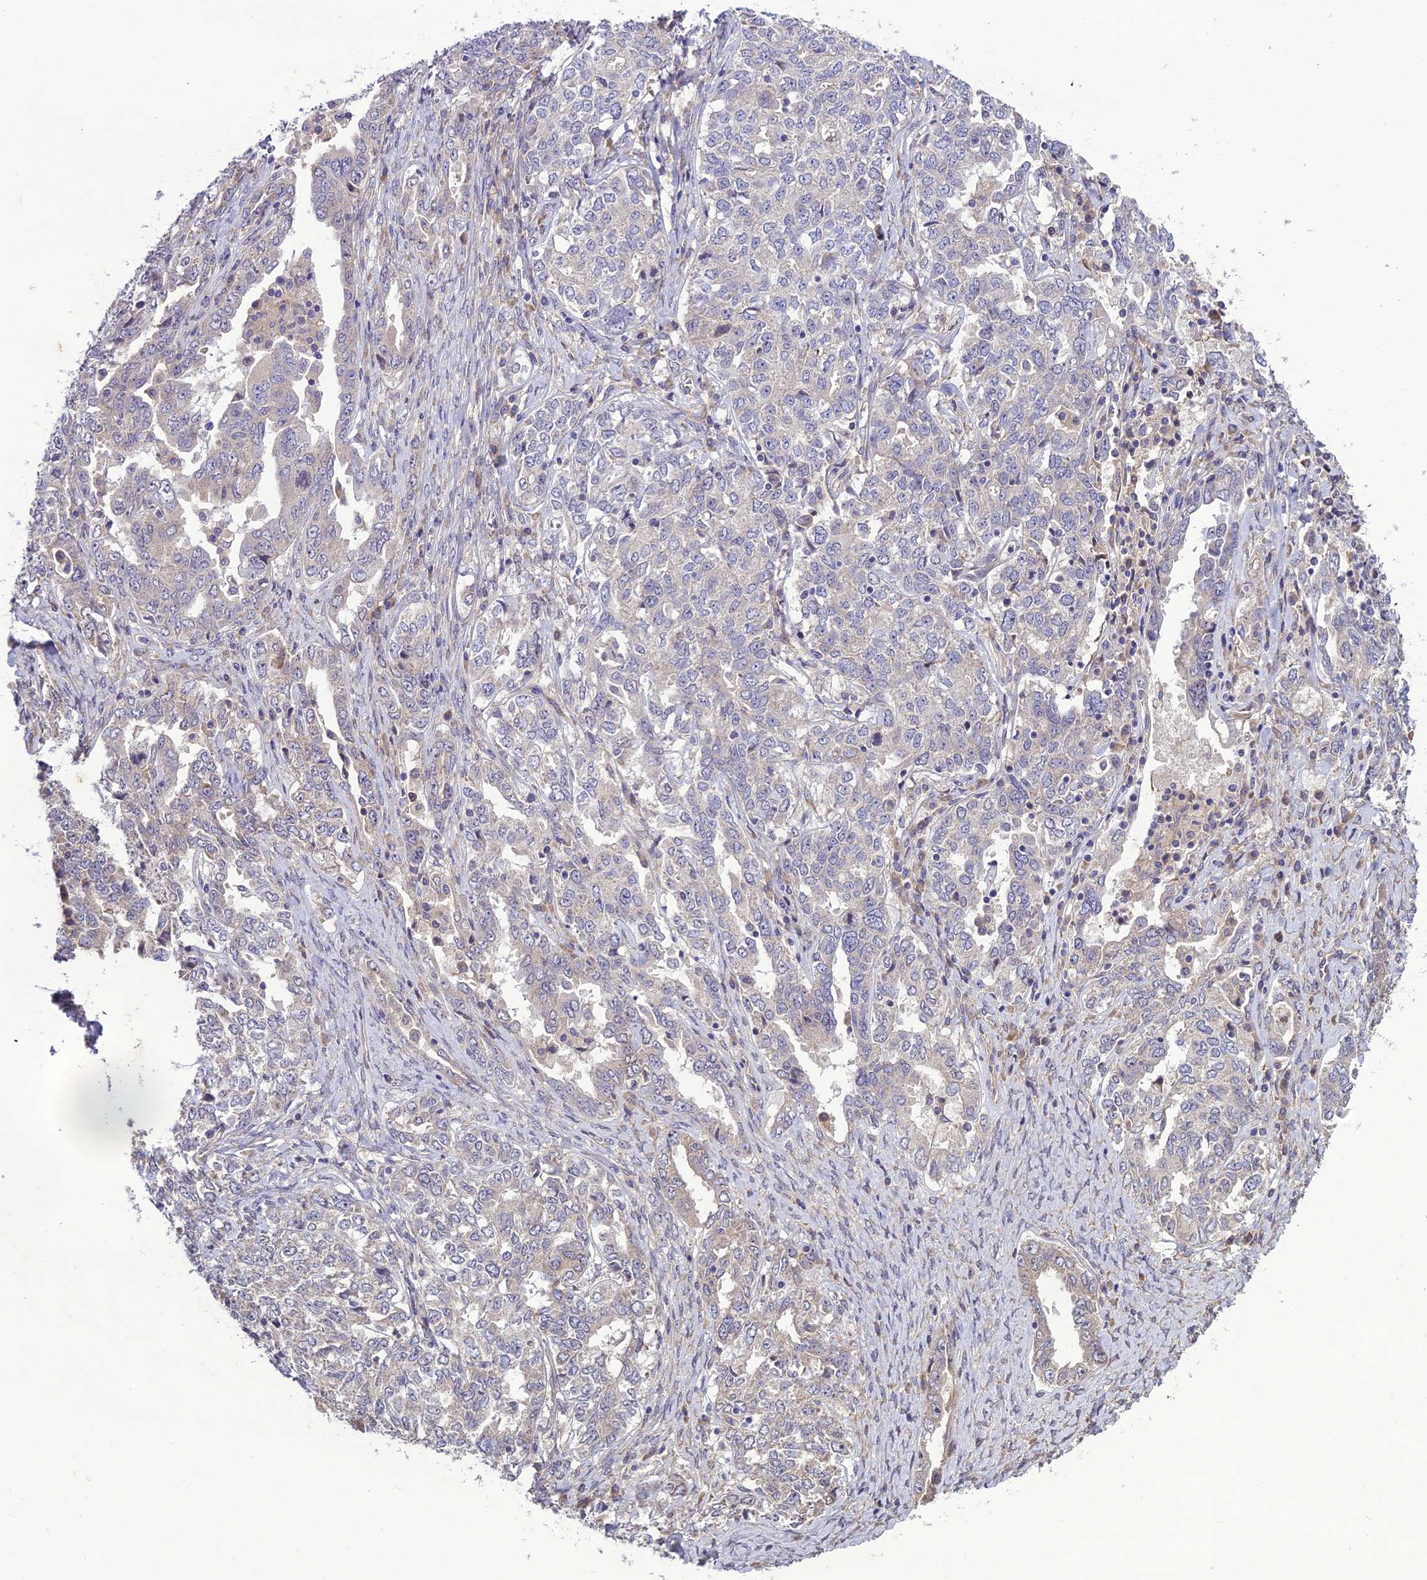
{"staining": {"intensity": "weak", "quantity": "<25%", "location": "cytoplasmic/membranous"}, "tissue": "ovarian cancer", "cell_type": "Tumor cells", "image_type": "cancer", "snomed": [{"axis": "morphology", "description": "Carcinoma, endometroid"}, {"axis": "topography", "description": "Ovary"}], "caption": "There is no significant staining in tumor cells of ovarian endometroid carcinoma.", "gene": "CENPL", "patient": {"sex": "female", "age": 62}}